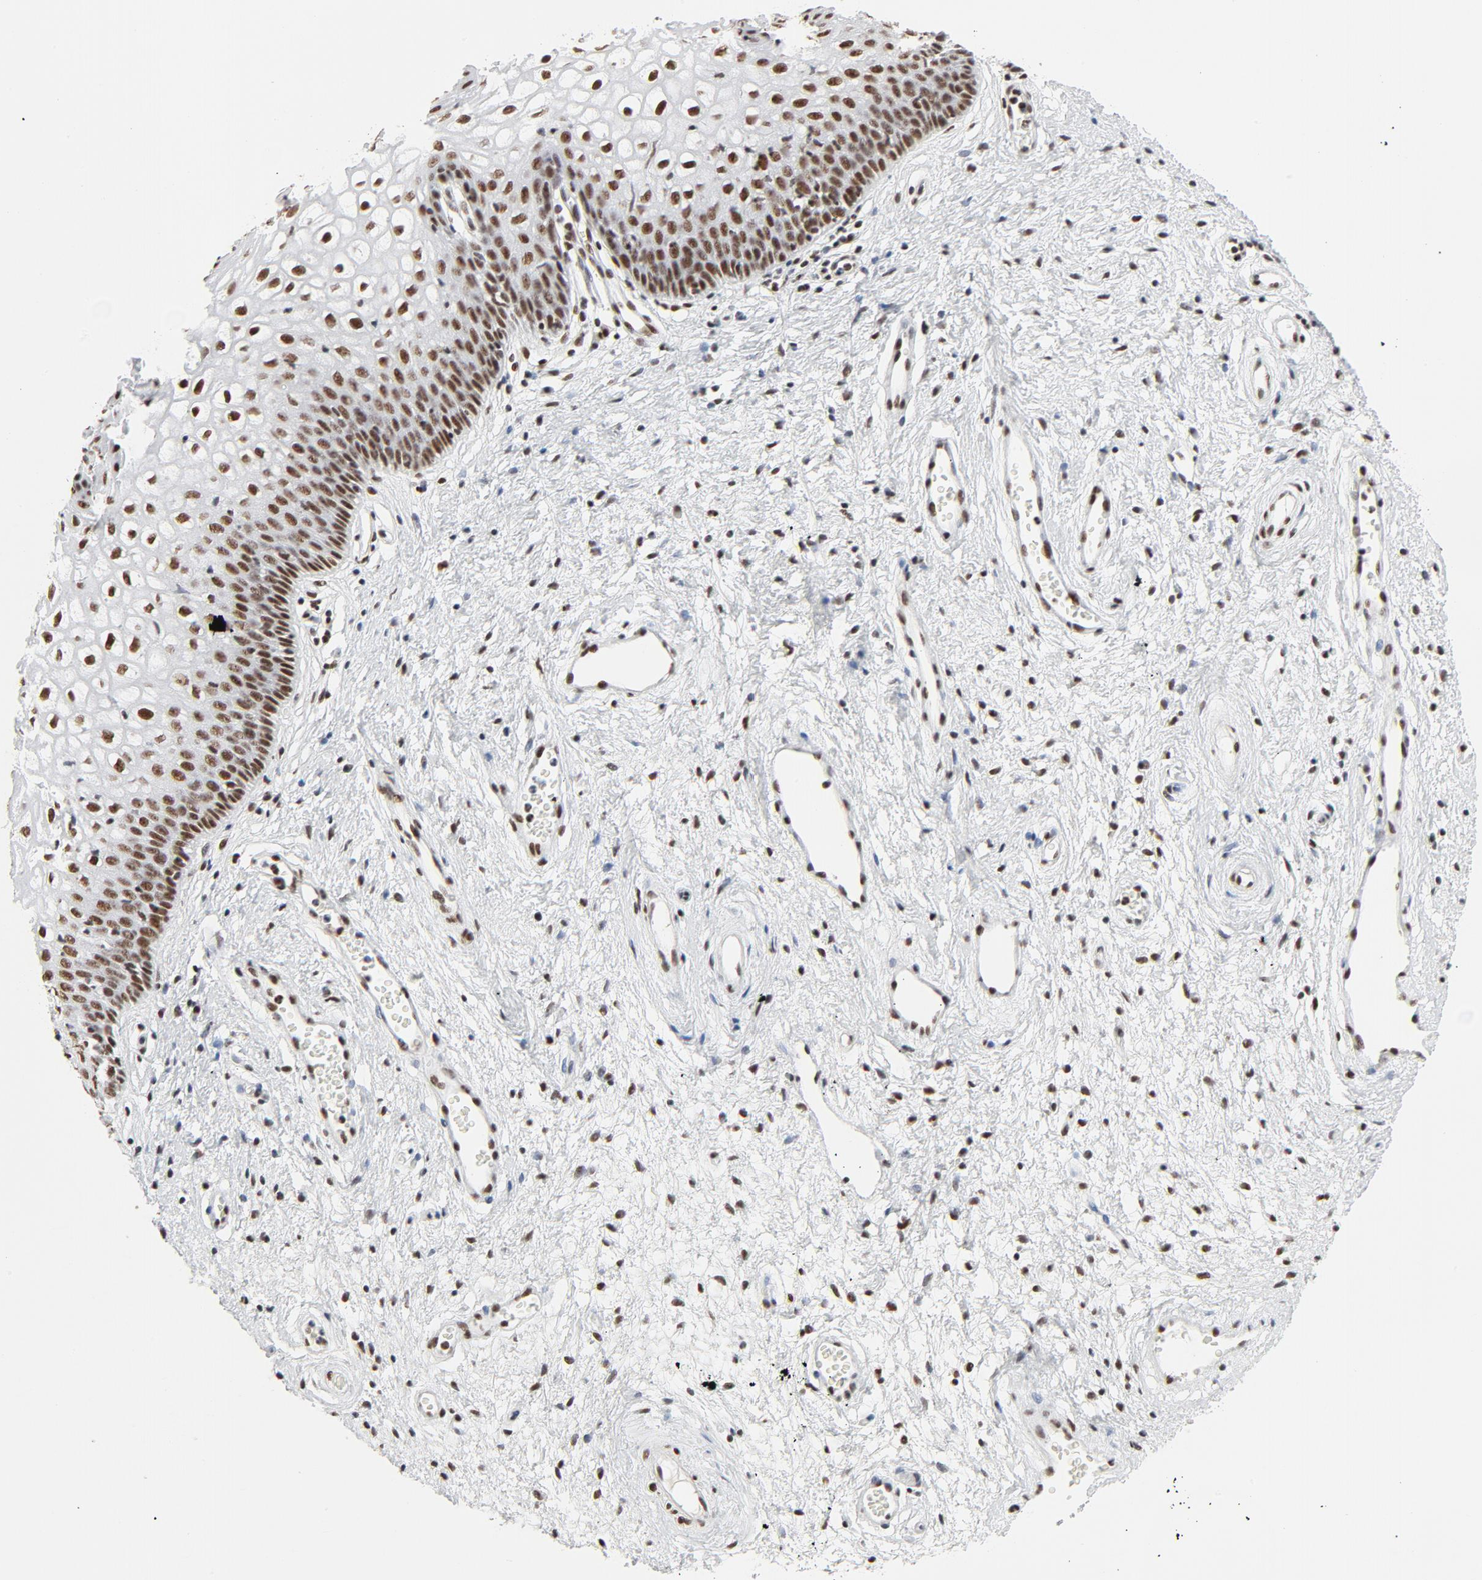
{"staining": {"intensity": "strong", "quantity": ">75%", "location": "nuclear"}, "tissue": "vagina", "cell_type": "Squamous epithelial cells", "image_type": "normal", "snomed": [{"axis": "morphology", "description": "Normal tissue, NOS"}, {"axis": "topography", "description": "Vagina"}], "caption": "Protein expression analysis of benign human vagina reveals strong nuclear staining in approximately >75% of squamous epithelial cells. The staining was performed using DAB (3,3'-diaminobenzidine) to visualize the protein expression in brown, while the nuclei were stained in blue with hematoxylin (Magnification: 20x).", "gene": "GTF2H1", "patient": {"sex": "female", "age": 34}}